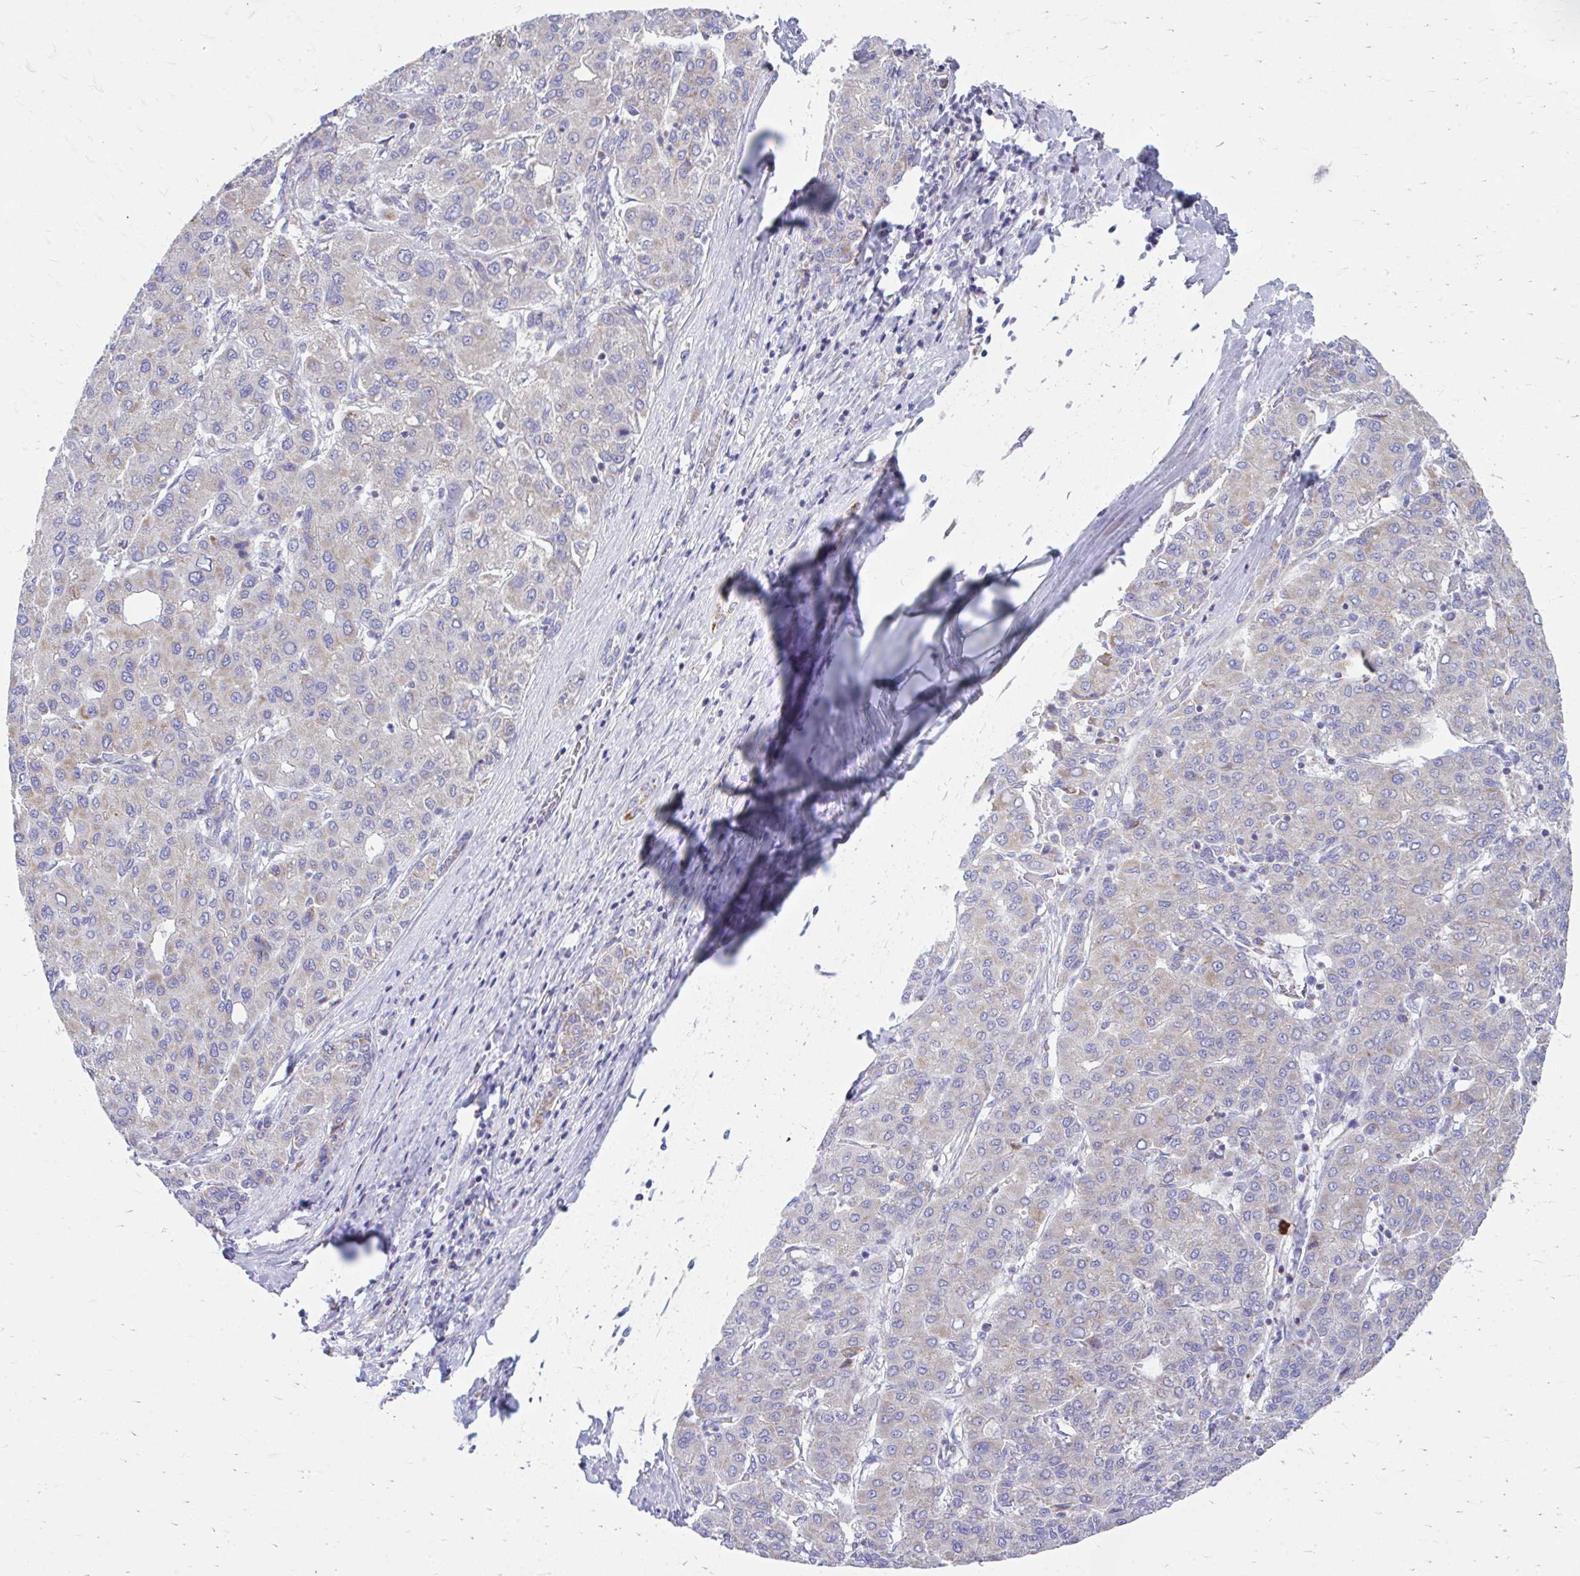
{"staining": {"intensity": "weak", "quantity": "<25%", "location": "cytoplasmic/membranous"}, "tissue": "liver cancer", "cell_type": "Tumor cells", "image_type": "cancer", "snomed": [{"axis": "morphology", "description": "Carcinoma, Hepatocellular, NOS"}, {"axis": "topography", "description": "Liver"}], "caption": "Immunohistochemistry (IHC) of liver cancer demonstrates no staining in tumor cells.", "gene": "MRPL19", "patient": {"sex": "male", "age": 65}}